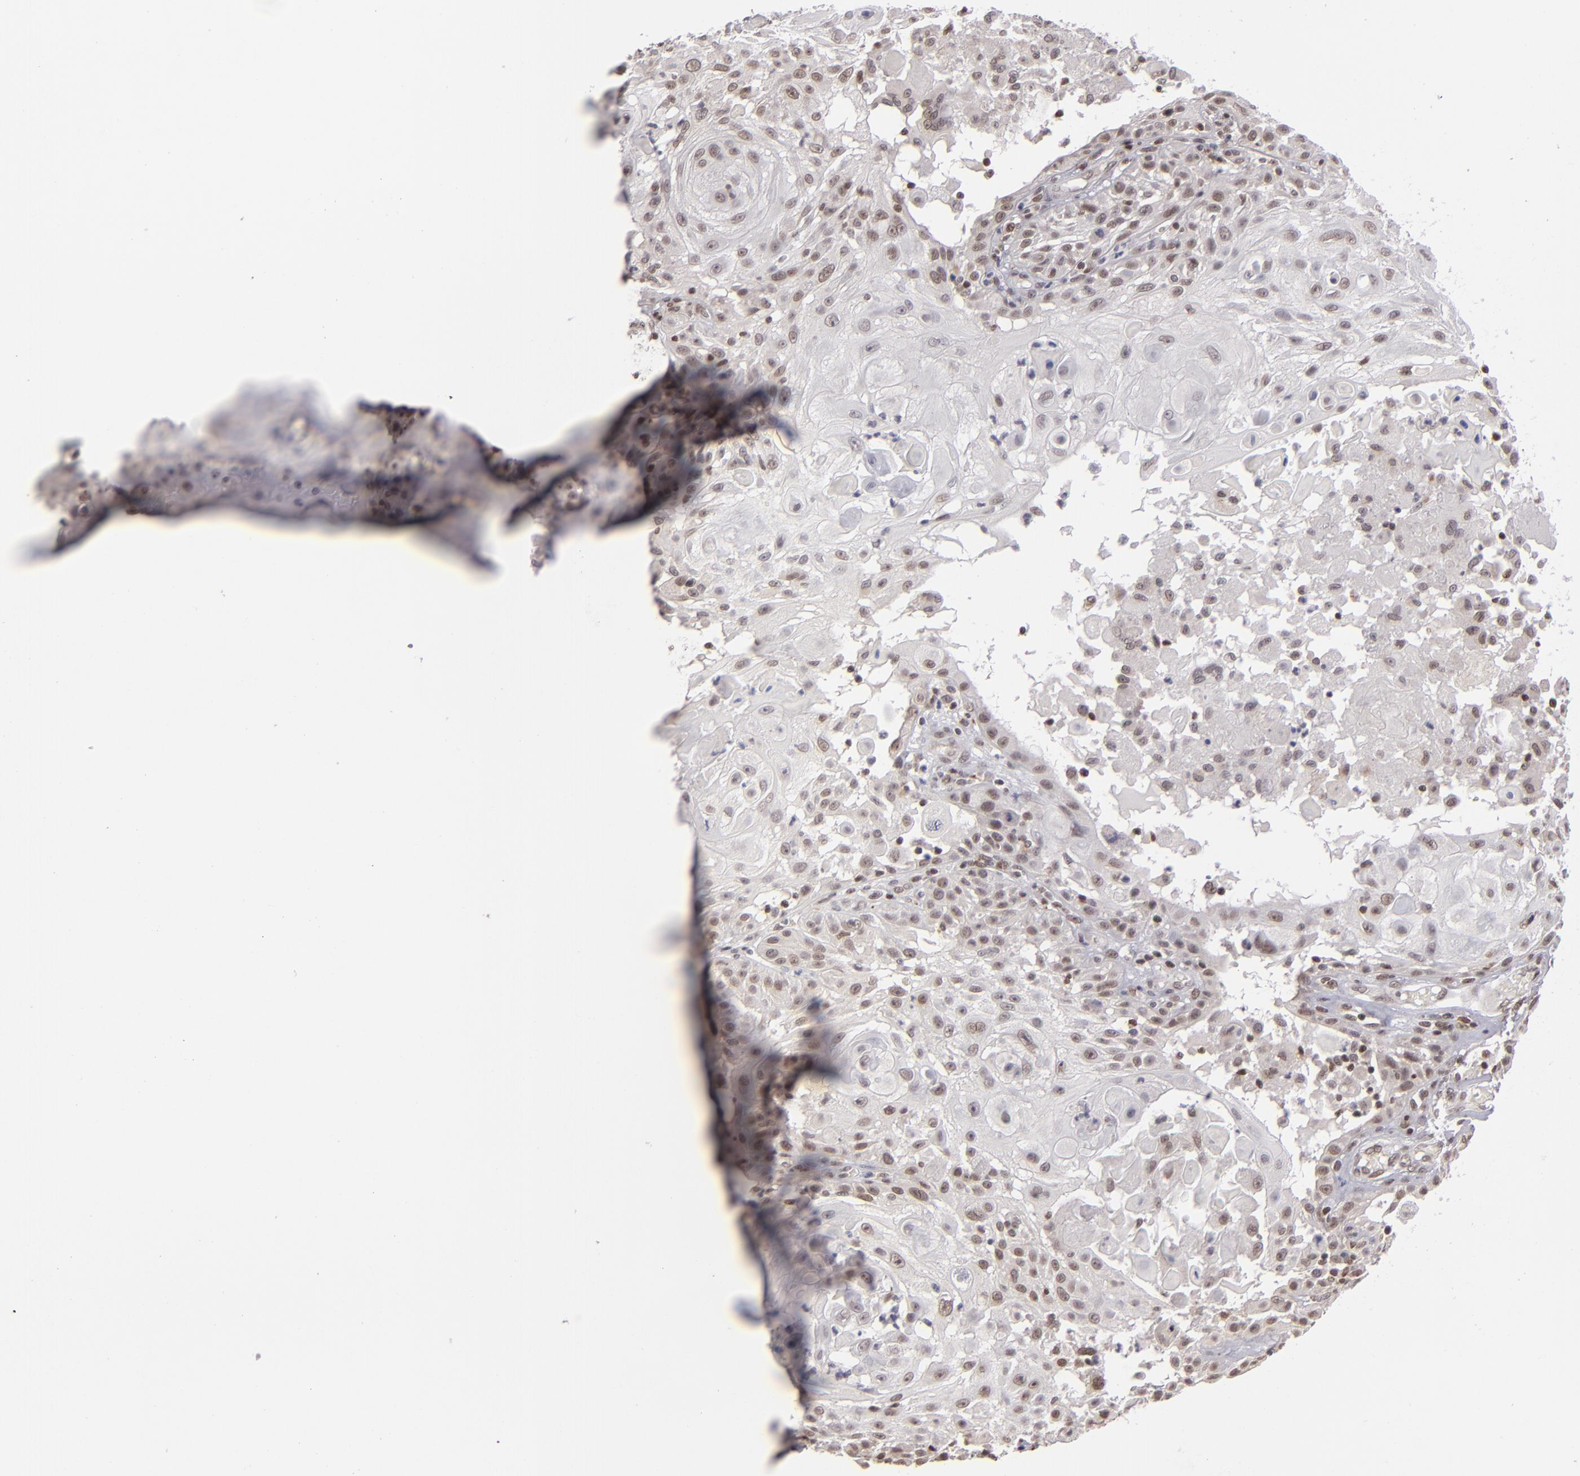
{"staining": {"intensity": "weak", "quantity": ">75%", "location": "nuclear"}, "tissue": "skin cancer", "cell_type": "Tumor cells", "image_type": "cancer", "snomed": [{"axis": "morphology", "description": "Squamous cell carcinoma, NOS"}, {"axis": "topography", "description": "Skin"}], "caption": "Immunohistochemistry (IHC) micrograph of neoplastic tissue: skin cancer stained using immunohistochemistry shows low levels of weak protein expression localized specifically in the nuclear of tumor cells, appearing as a nuclear brown color.", "gene": "MLLT3", "patient": {"sex": "female", "age": 89}}